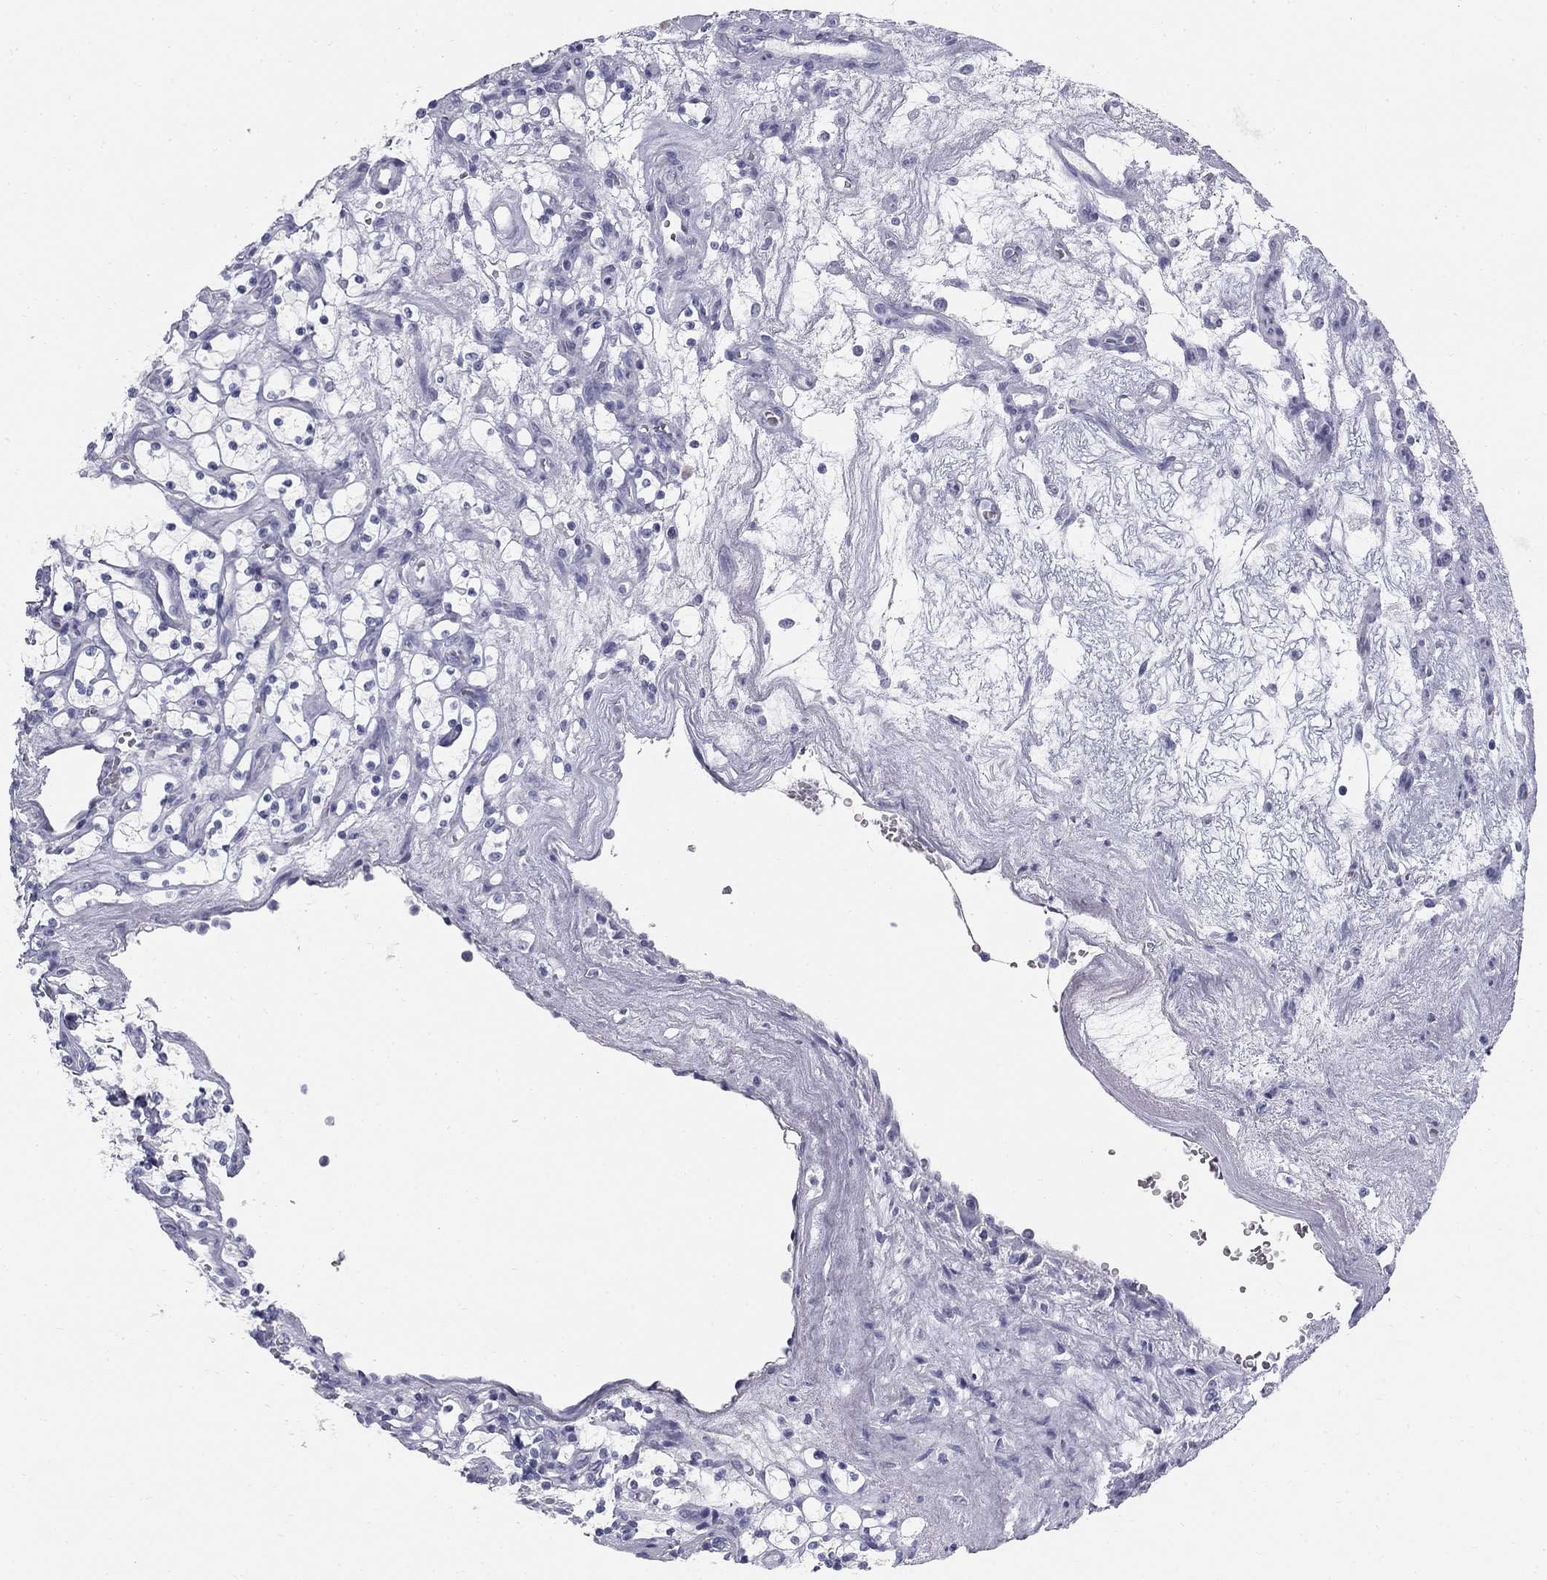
{"staining": {"intensity": "negative", "quantity": "none", "location": "none"}, "tissue": "renal cancer", "cell_type": "Tumor cells", "image_type": "cancer", "snomed": [{"axis": "morphology", "description": "Adenocarcinoma, NOS"}, {"axis": "topography", "description": "Kidney"}], "caption": "A micrograph of adenocarcinoma (renal) stained for a protein displays no brown staining in tumor cells.", "gene": "SULT2B1", "patient": {"sex": "female", "age": 69}}